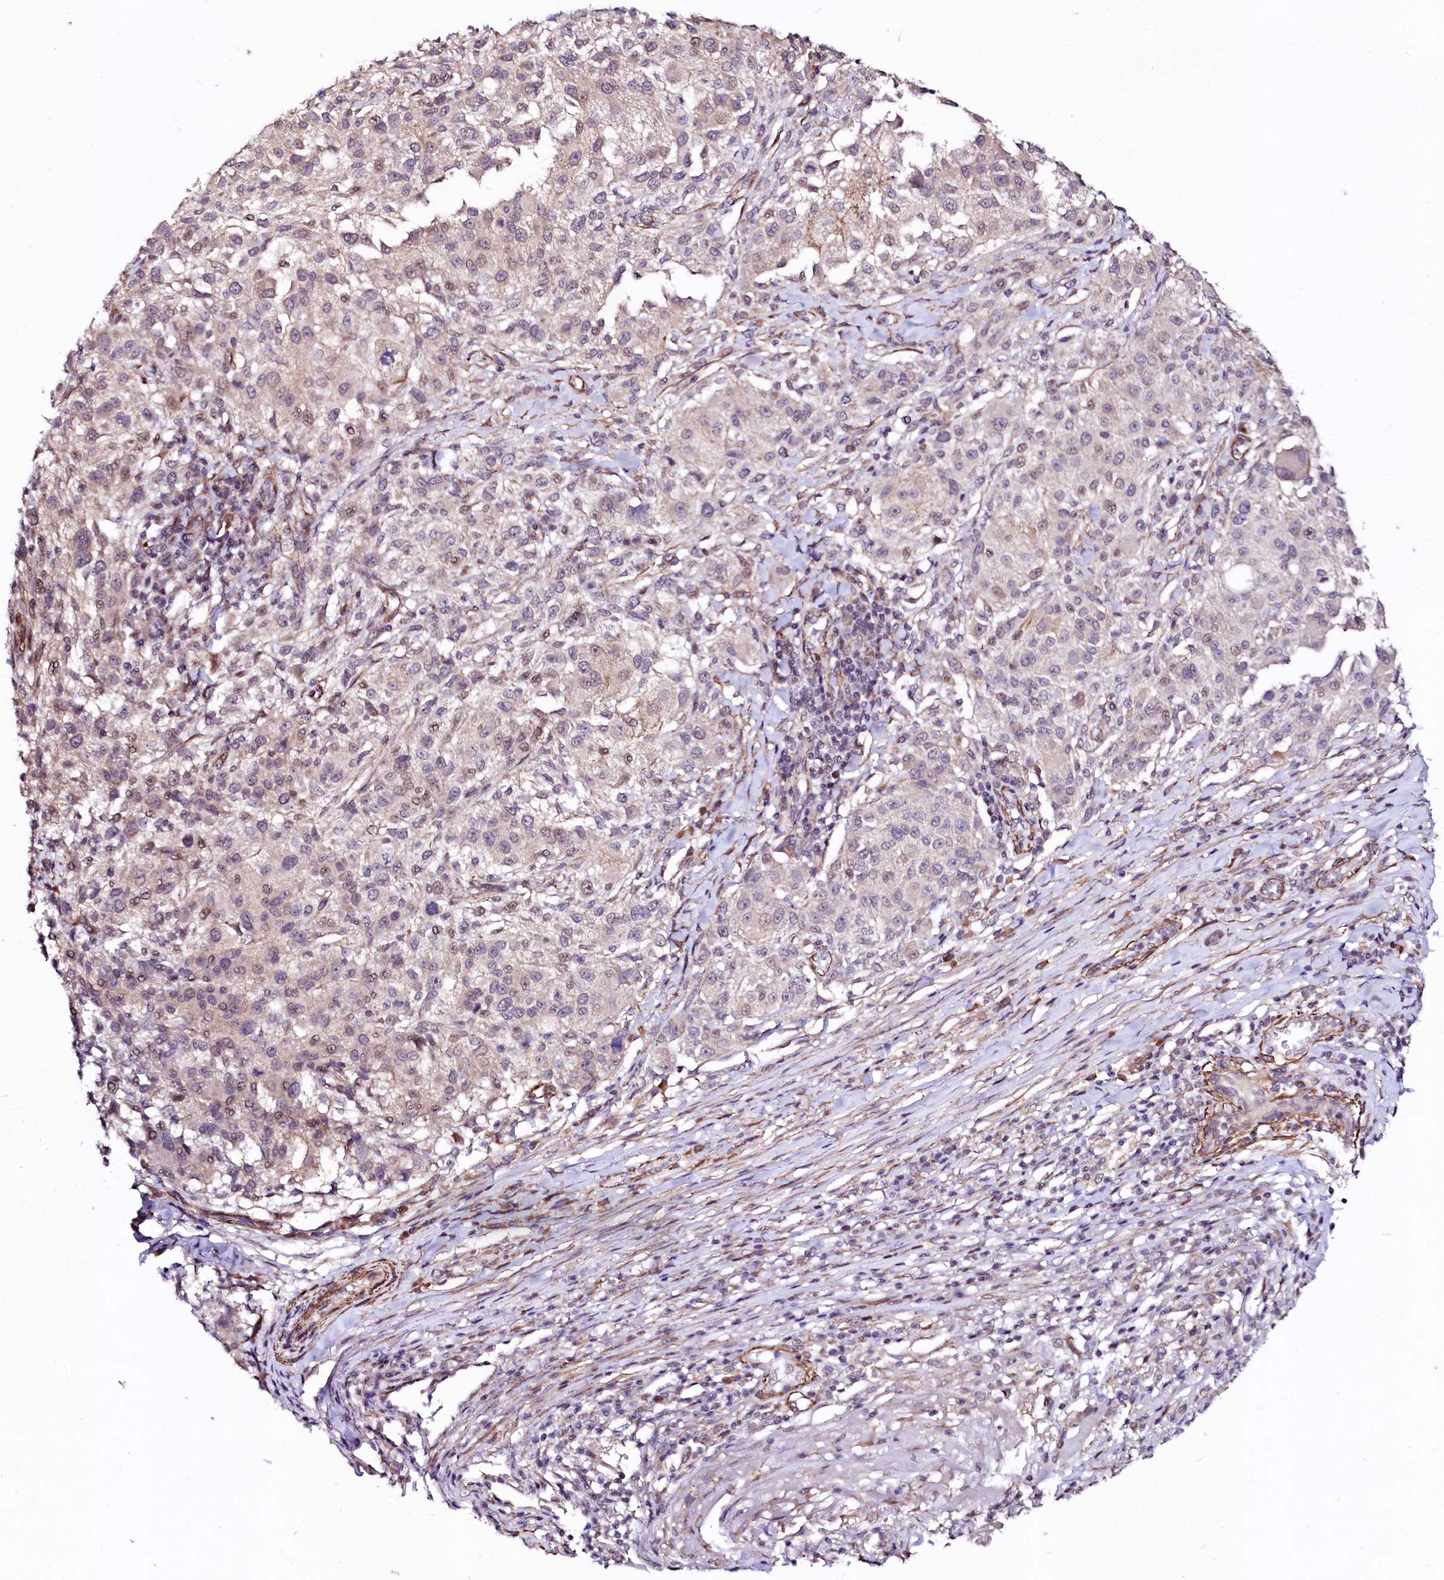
{"staining": {"intensity": "weak", "quantity": "25%-75%", "location": "nuclear"}, "tissue": "melanoma", "cell_type": "Tumor cells", "image_type": "cancer", "snomed": [{"axis": "morphology", "description": "Necrosis, NOS"}, {"axis": "morphology", "description": "Malignant melanoma, NOS"}, {"axis": "topography", "description": "Skin"}], "caption": "The photomicrograph reveals immunohistochemical staining of melanoma. There is weak nuclear staining is identified in about 25%-75% of tumor cells.", "gene": "GPR176", "patient": {"sex": "female", "age": 87}}